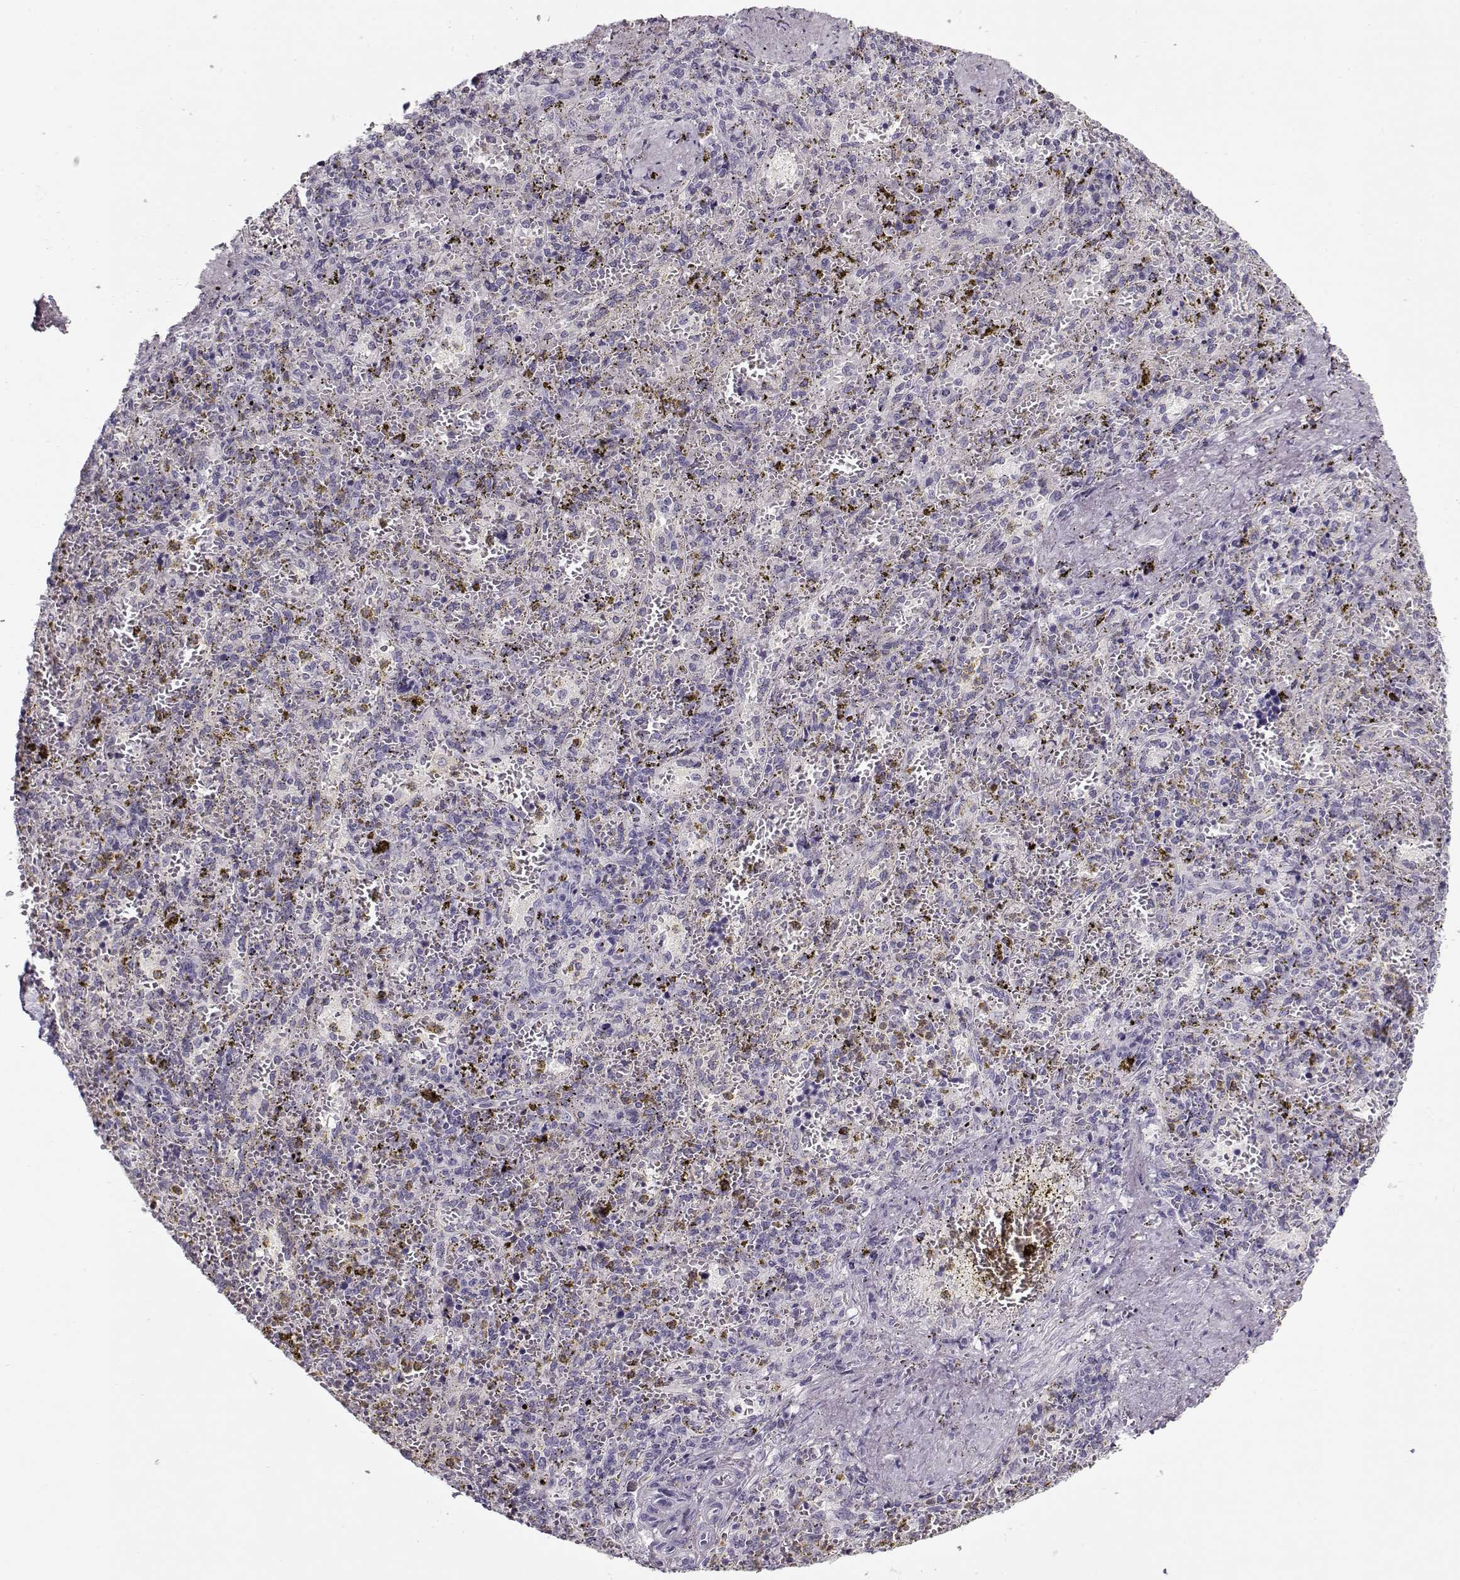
{"staining": {"intensity": "negative", "quantity": "none", "location": "none"}, "tissue": "spleen", "cell_type": "Cells in red pulp", "image_type": "normal", "snomed": [{"axis": "morphology", "description": "Normal tissue, NOS"}, {"axis": "topography", "description": "Spleen"}], "caption": "The image demonstrates no significant staining in cells in red pulp of spleen.", "gene": "CCDC136", "patient": {"sex": "female", "age": 50}}